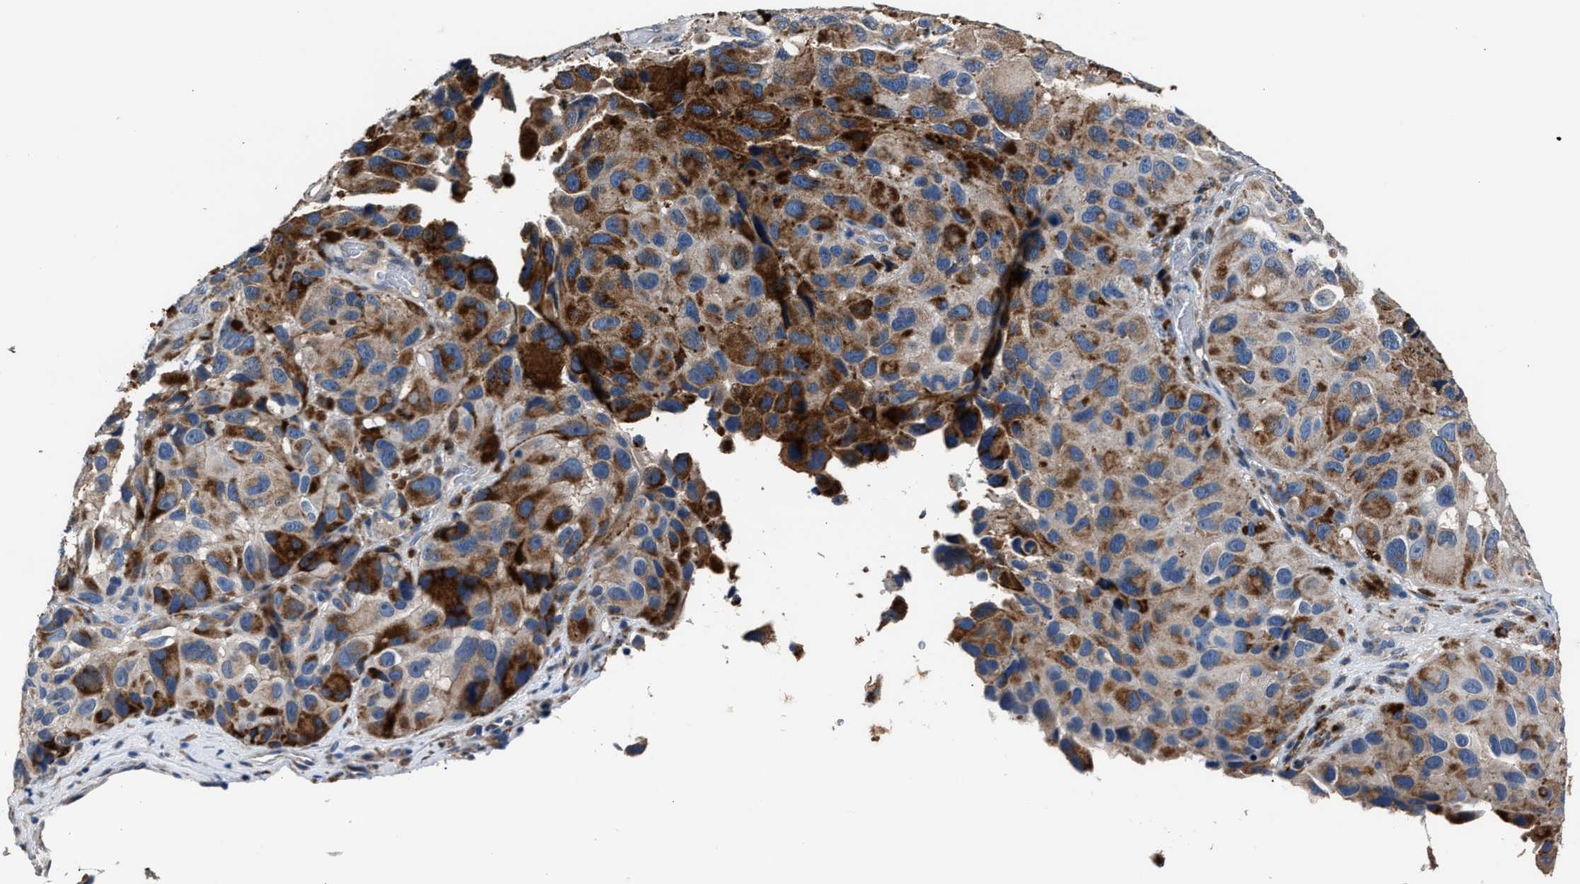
{"staining": {"intensity": "strong", "quantity": "25%-75%", "location": "cytoplasmic/membranous"}, "tissue": "melanoma", "cell_type": "Tumor cells", "image_type": "cancer", "snomed": [{"axis": "morphology", "description": "Malignant melanoma, NOS"}, {"axis": "topography", "description": "Skin"}], "caption": "This is a micrograph of immunohistochemistry staining of malignant melanoma, which shows strong staining in the cytoplasmic/membranous of tumor cells.", "gene": "DNAJC24", "patient": {"sex": "female", "age": 73}}